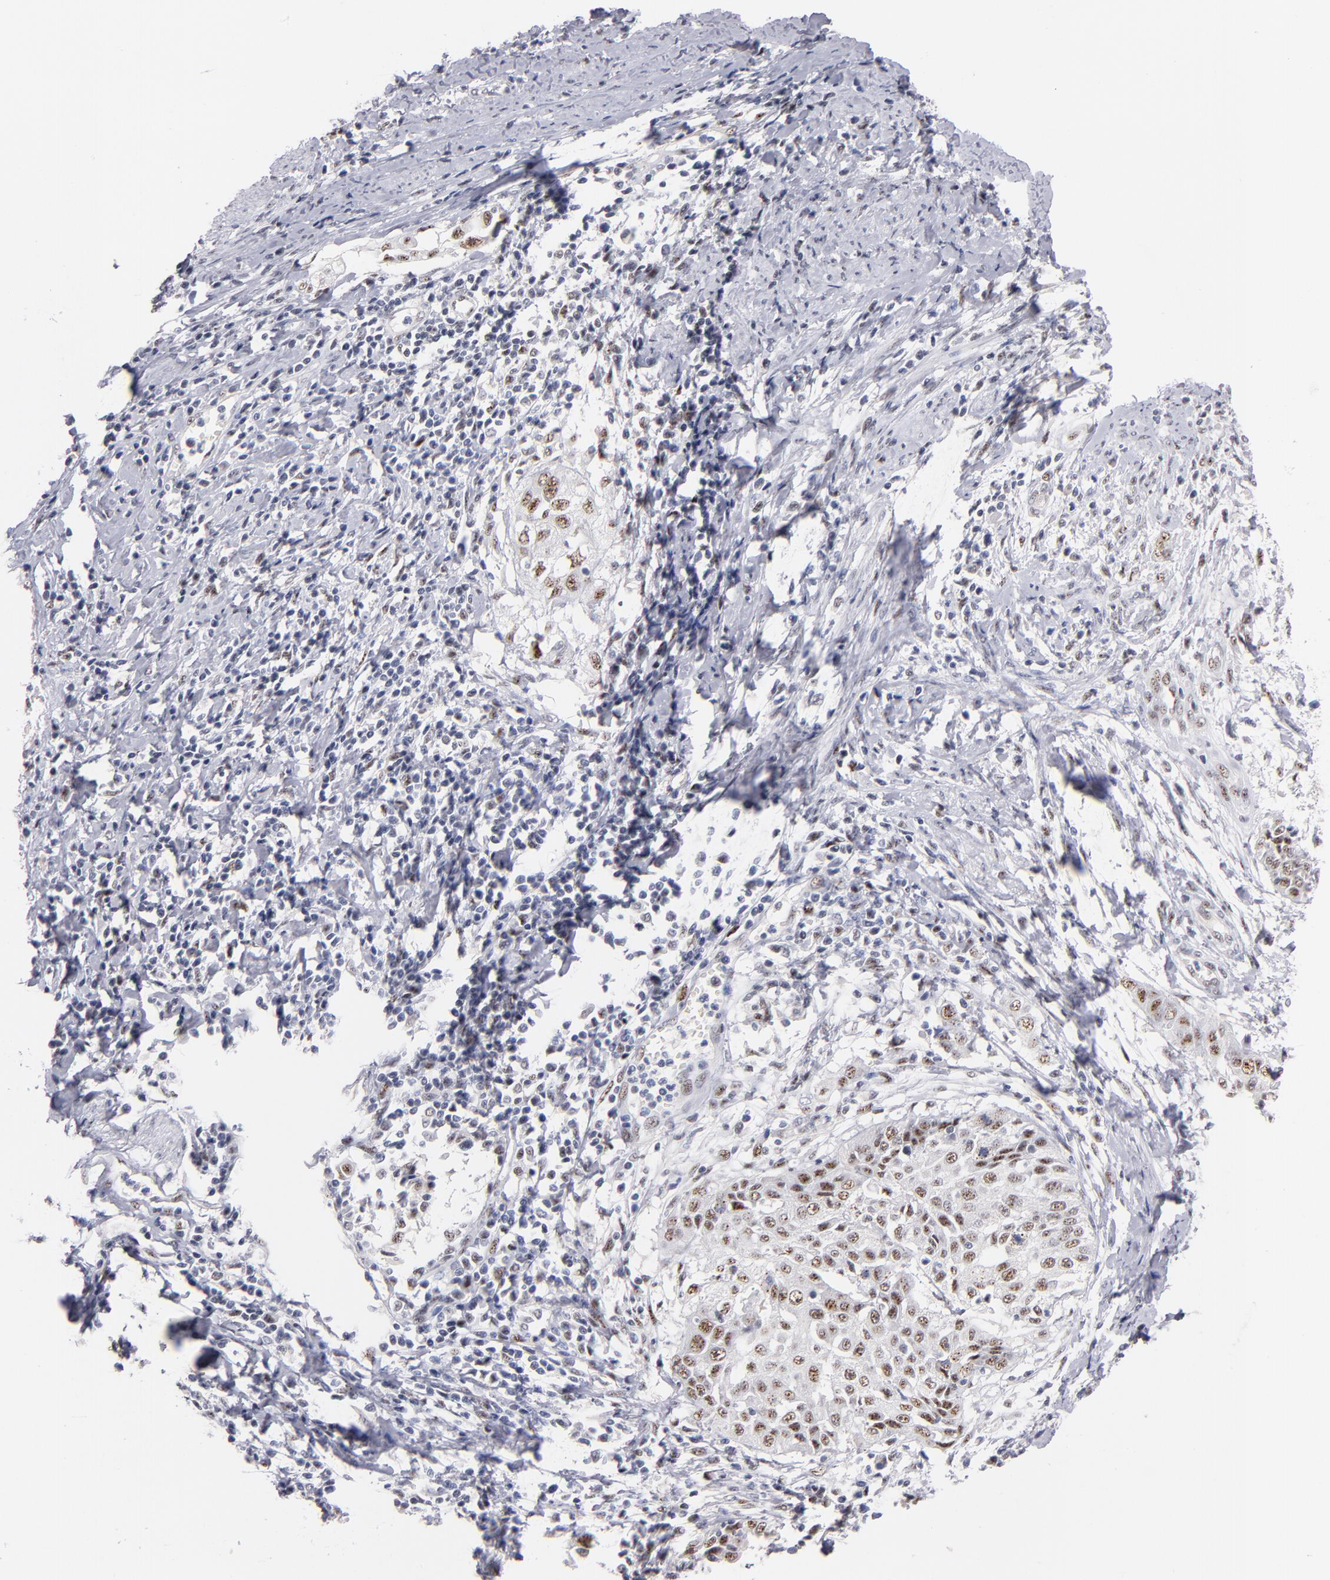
{"staining": {"intensity": "moderate", "quantity": "25%-75%", "location": "nuclear"}, "tissue": "cervical cancer", "cell_type": "Tumor cells", "image_type": "cancer", "snomed": [{"axis": "morphology", "description": "Squamous cell carcinoma, NOS"}, {"axis": "topography", "description": "Cervix"}], "caption": "This is an image of immunohistochemistry staining of cervical squamous cell carcinoma, which shows moderate positivity in the nuclear of tumor cells.", "gene": "RAF1", "patient": {"sex": "female", "age": 64}}